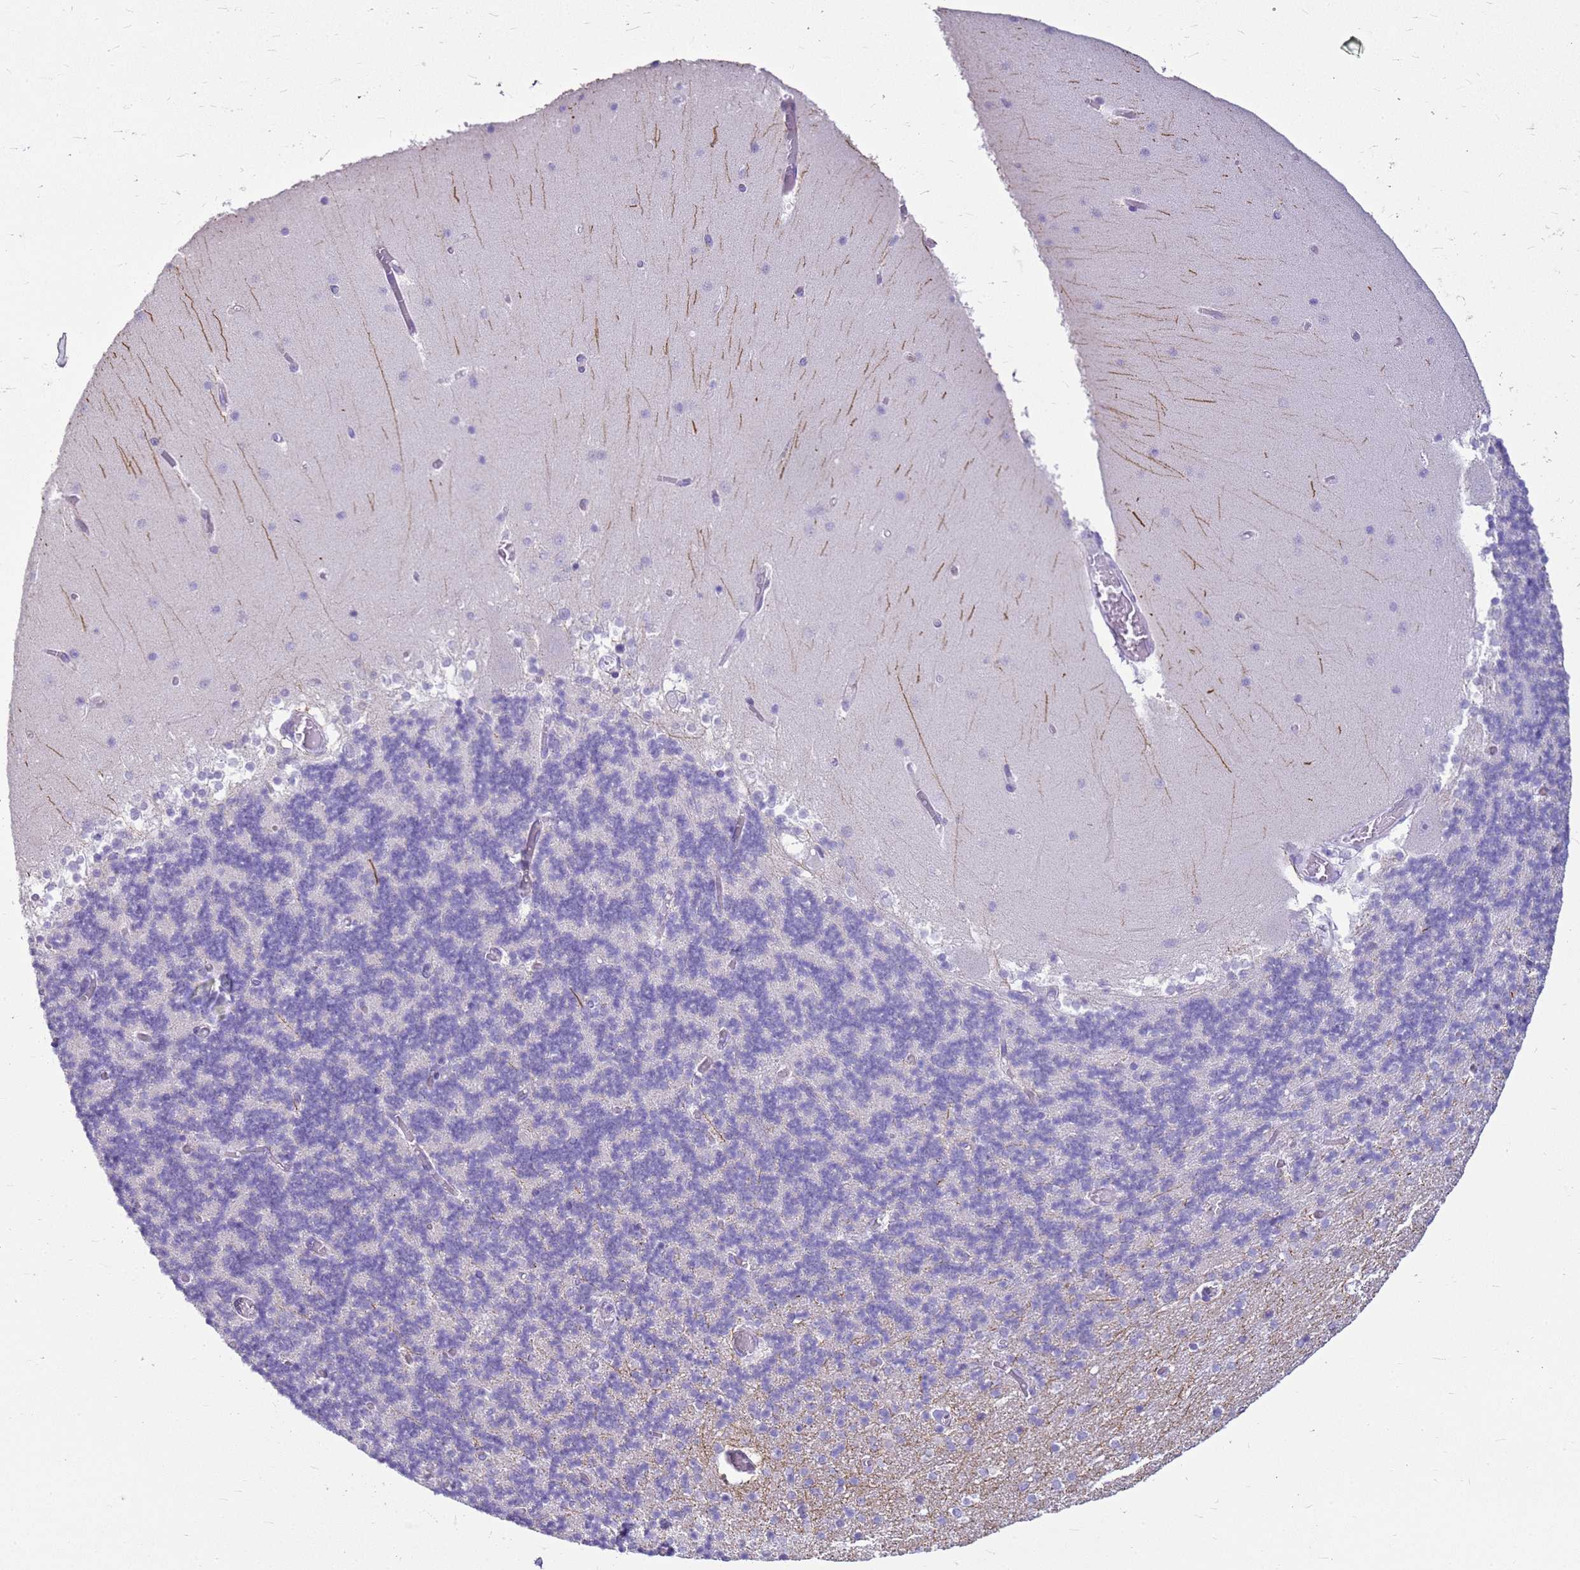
{"staining": {"intensity": "negative", "quantity": "none", "location": "none"}, "tissue": "cerebellum", "cell_type": "Cells in granular layer", "image_type": "normal", "snomed": [{"axis": "morphology", "description": "Normal tissue, NOS"}, {"axis": "topography", "description": "Cerebellum"}], "caption": "Immunohistochemistry (IHC) image of unremarkable cerebellum: cerebellum stained with DAB shows no significant protein expression in cells in granular layer.", "gene": "FABP2", "patient": {"sex": "female", "age": 28}}